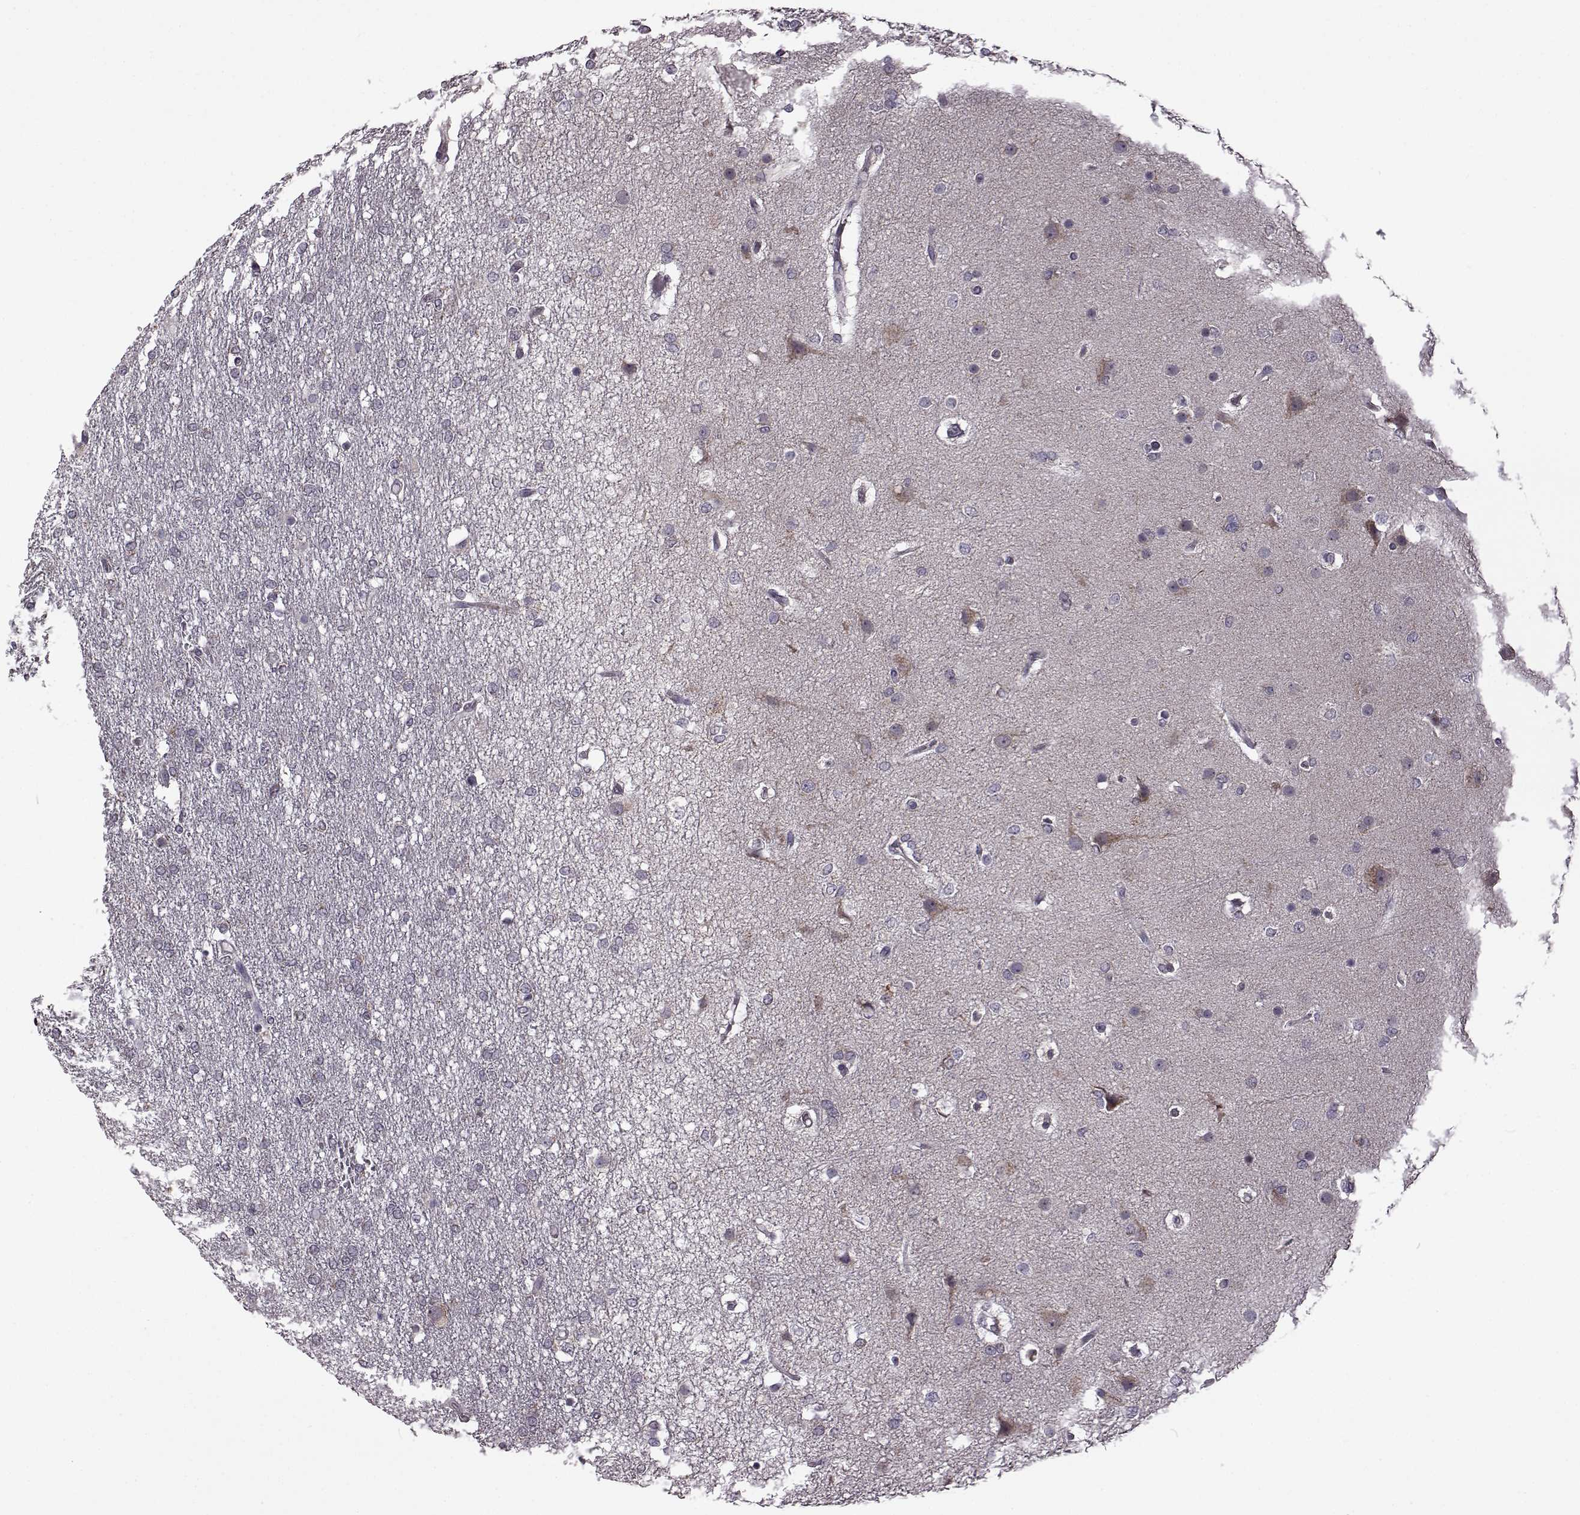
{"staining": {"intensity": "negative", "quantity": "none", "location": "none"}, "tissue": "glioma", "cell_type": "Tumor cells", "image_type": "cancer", "snomed": [{"axis": "morphology", "description": "Glioma, malignant, High grade"}, {"axis": "topography", "description": "Brain"}], "caption": "Human glioma stained for a protein using immunohistochemistry (IHC) reveals no expression in tumor cells.", "gene": "DOK2", "patient": {"sex": "female", "age": 61}}